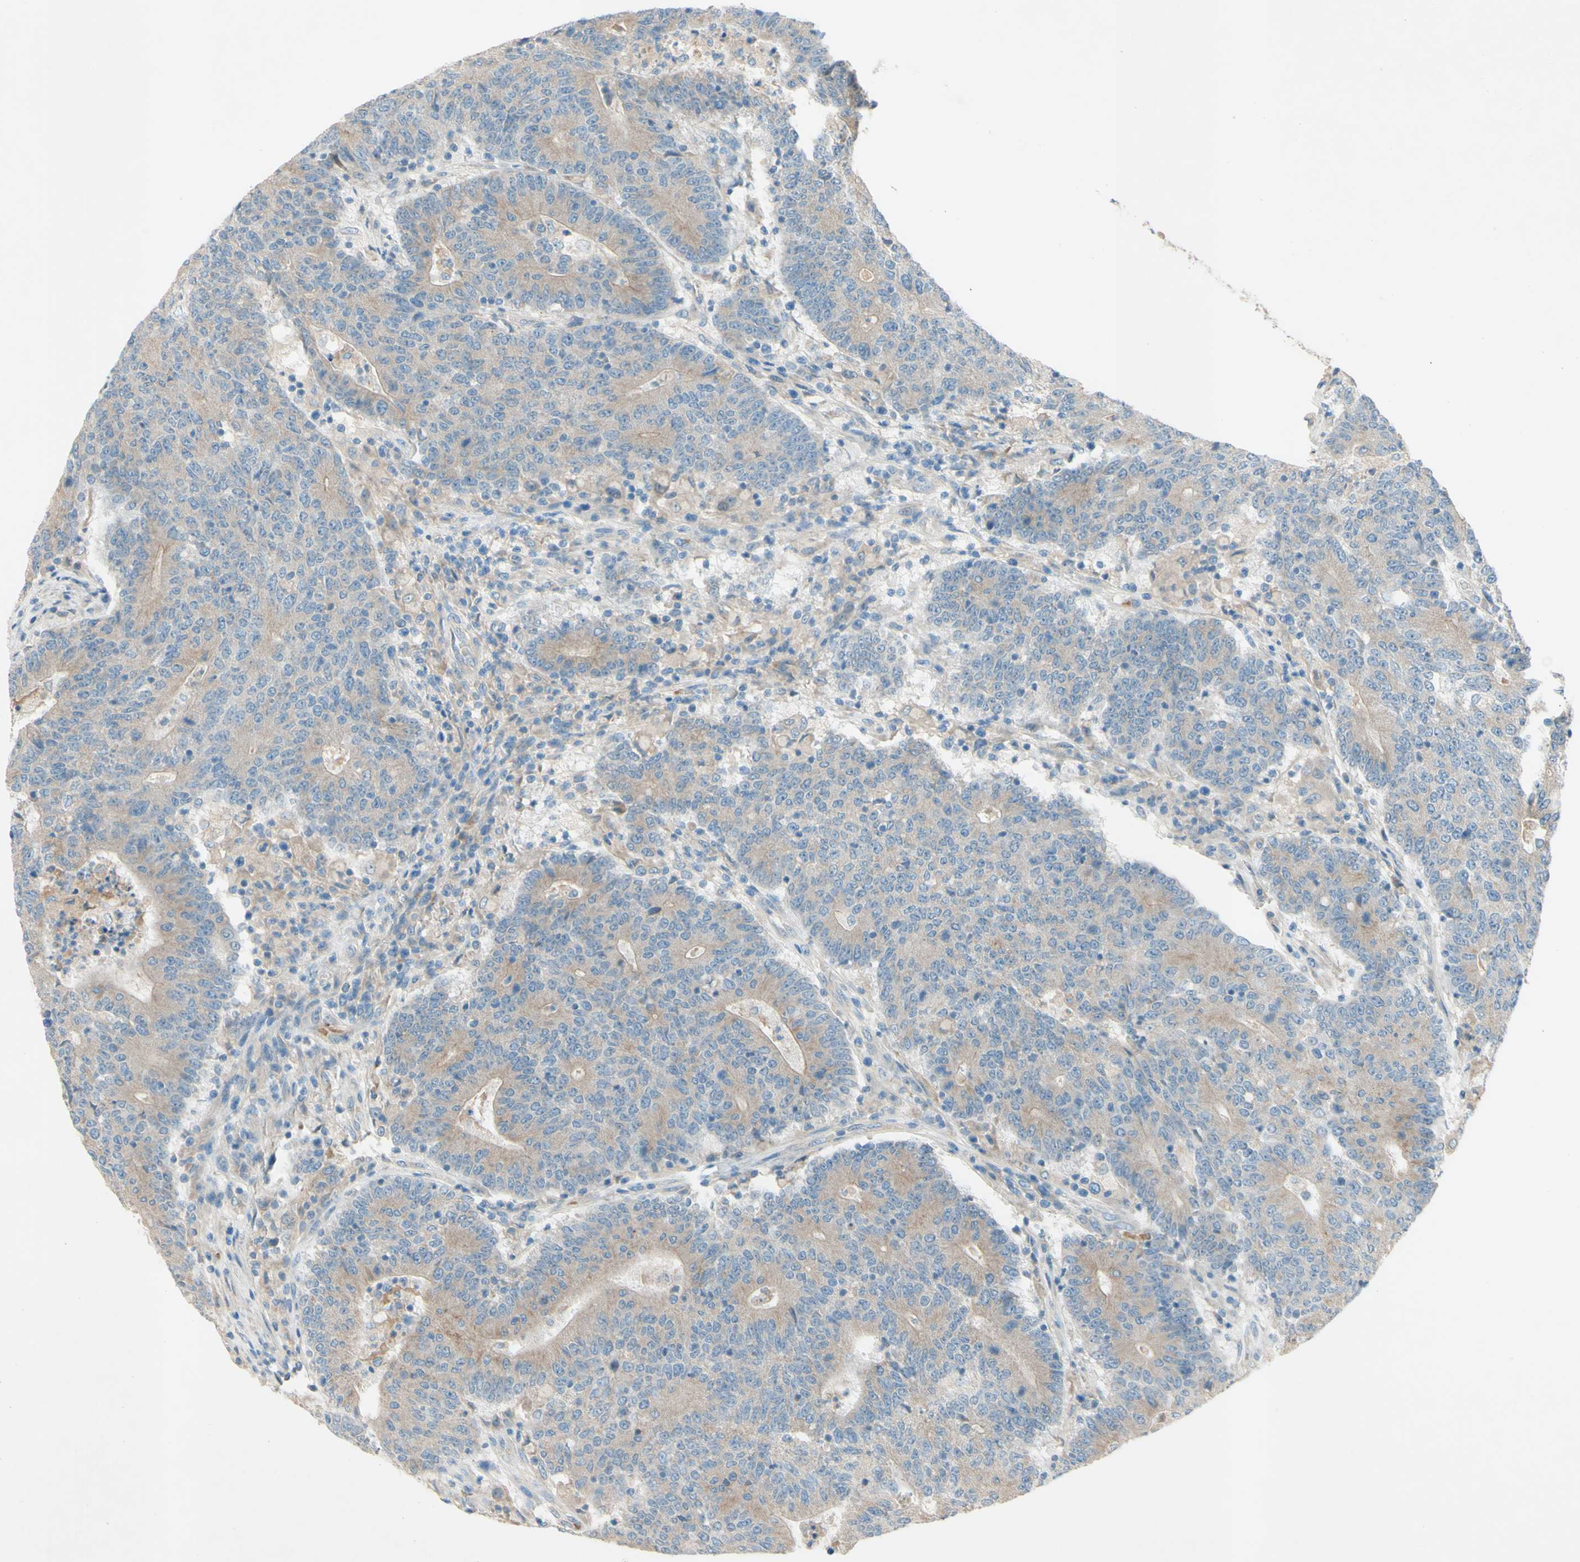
{"staining": {"intensity": "weak", "quantity": ">75%", "location": "cytoplasmic/membranous"}, "tissue": "colorectal cancer", "cell_type": "Tumor cells", "image_type": "cancer", "snomed": [{"axis": "morphology", "description": "Normal tissue, NOS"}, {"axis": "morphology", "description": "Adenocarcinoma, NOS"}, {"axis": "topography", "description": "Colon"}], "caption": "Immunohistochemical staining of colorectal cancer exhibits low levels of weak cytoplasmic/membranous protein expression in about >75% of tumor cells.", "gene": "IL2", "patient": {"sex": "female", "age": 75}}